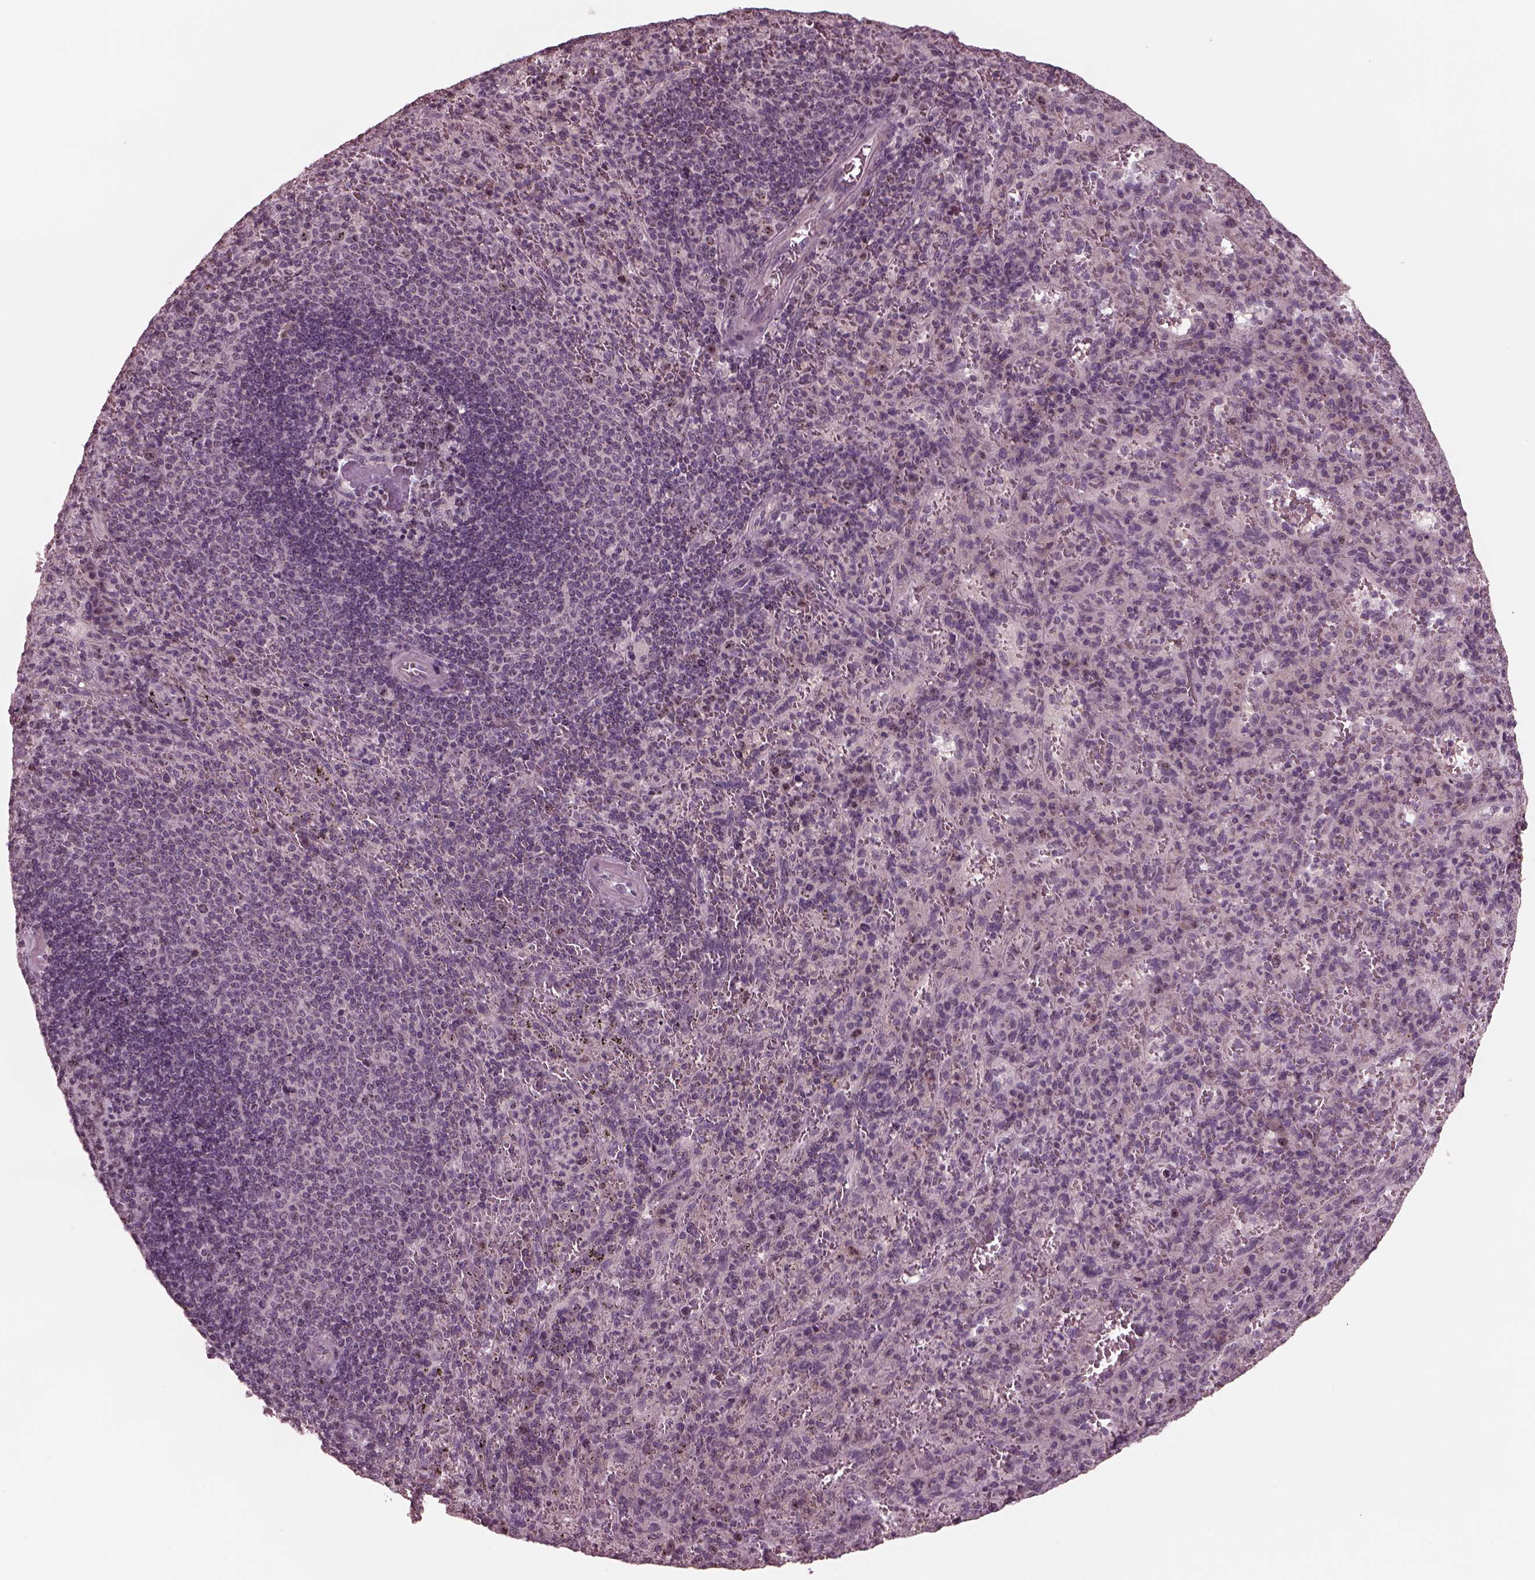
{"staining": {"intensity": "negative", "quantity": "none", "location": "none"}, "tissue": "spleen", "cell_type": "Cells in red pulp", "image_type": "normal", "snomed": [{"axis": "morphology", "description": "Normal tissue, NOS"}, {"axis": "topography", "description": "Spleen"}], "caption": "Immunohistochemistry photomicrograph of normal spleen: human spleen stained with DAB (3,3'-diaminobenzidine) shows no significant protein expression in cells in red pulp. (DAB (3,3'-diaminobenzidine) immunohistochemistry with hematoxylin counter stain).", "gene": "SAXO1", "patient": {"sex": "male", "age": 57}}